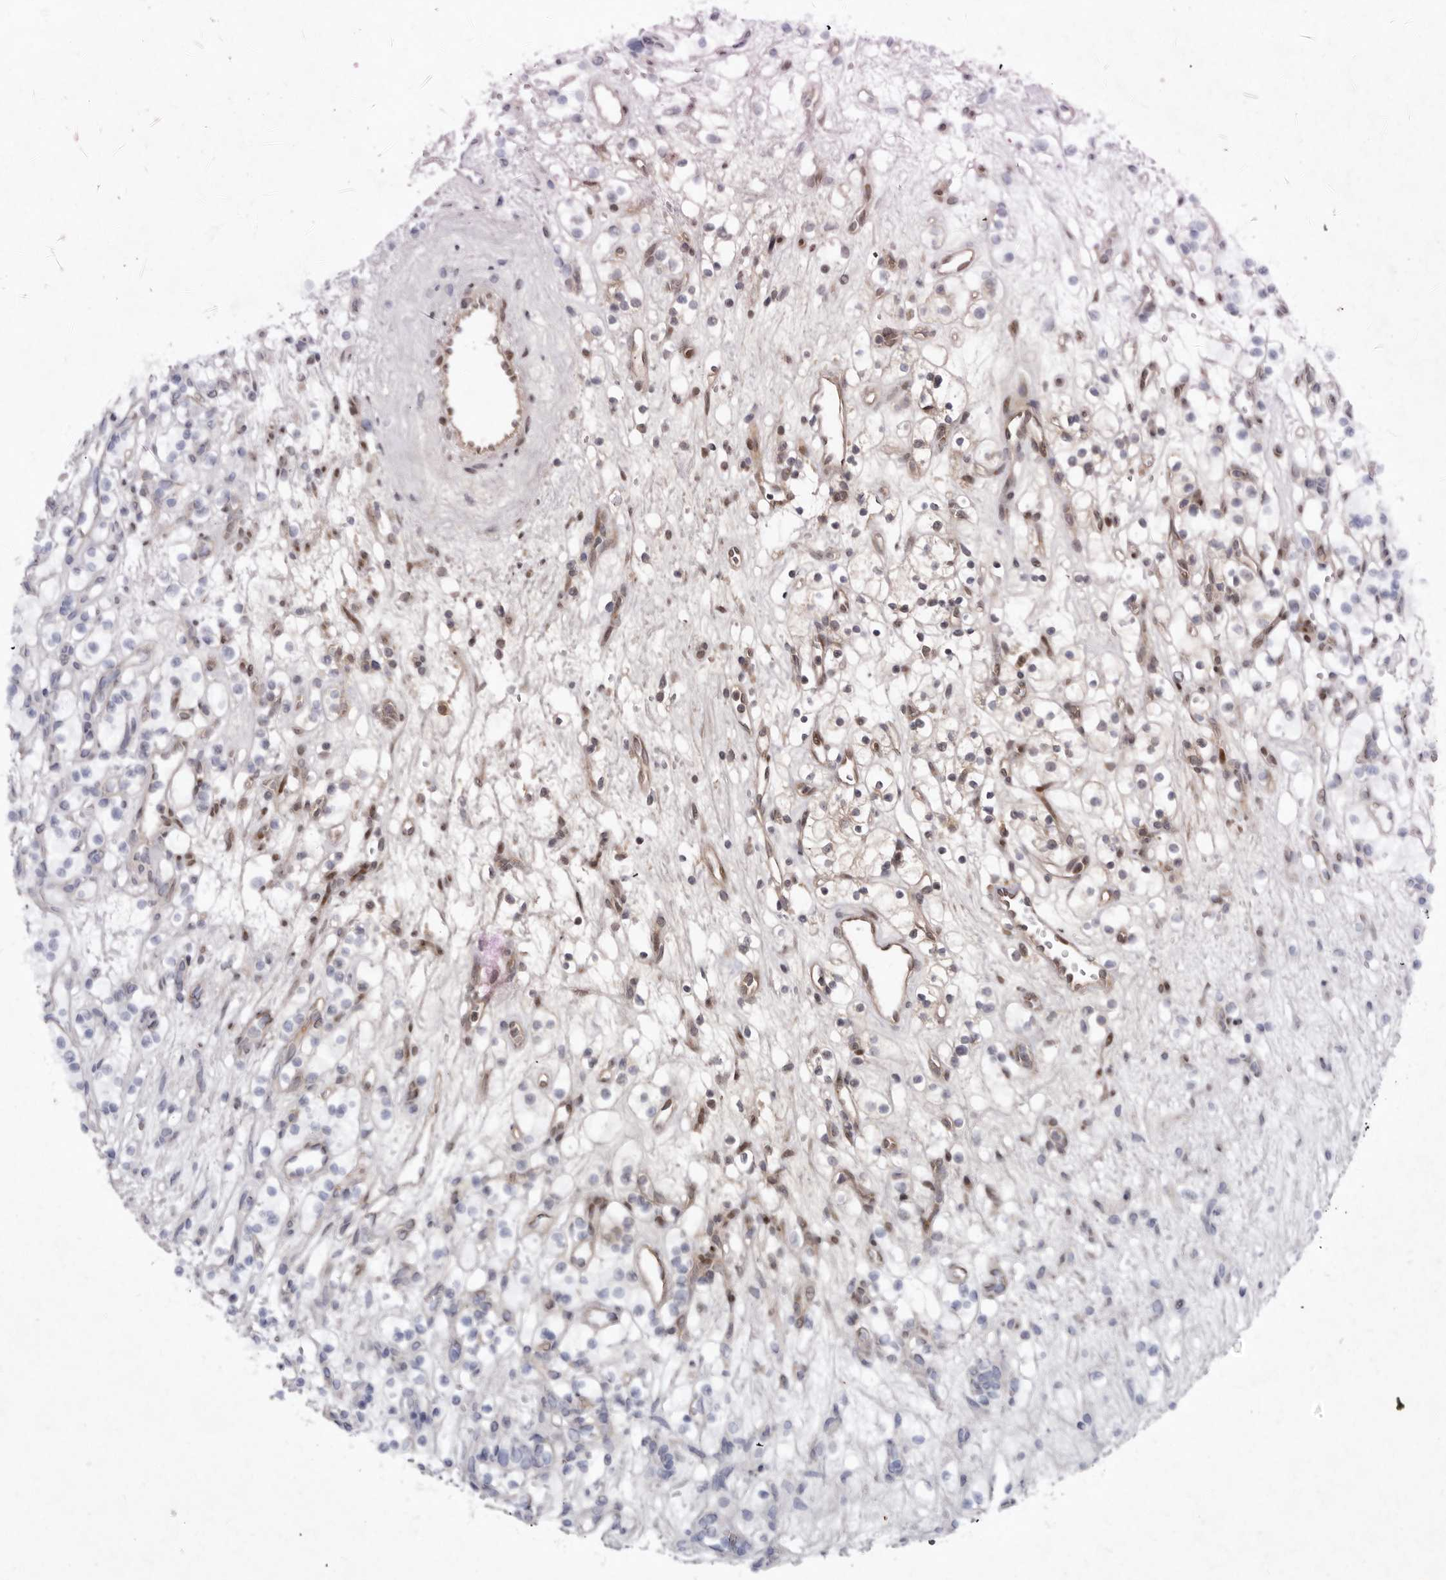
{"staining": {"intensity": "weak", "quantity": "25%-75%", "location": "cytoplasmic/membranous,nuclear"}, "tissue": "renal cancer", "cell_type": "Tumor cells", "image_type": "cancer", "snomed": [{"axis": "morphology", "description": "Adenocarcinoma, NOS"}, {"axis": "topography", "description": "Kidney"}], "caption": "The immunohistochemical stain highlights weak cytoplasmic/membranous and nuclear staining in tumor cells of renal adenocarcinoma tissue. Ihc stains the protein in brown and the nuclei are stained blue.", "gene": "ABL1", "patient": {"sex": "female", "age": 57}}